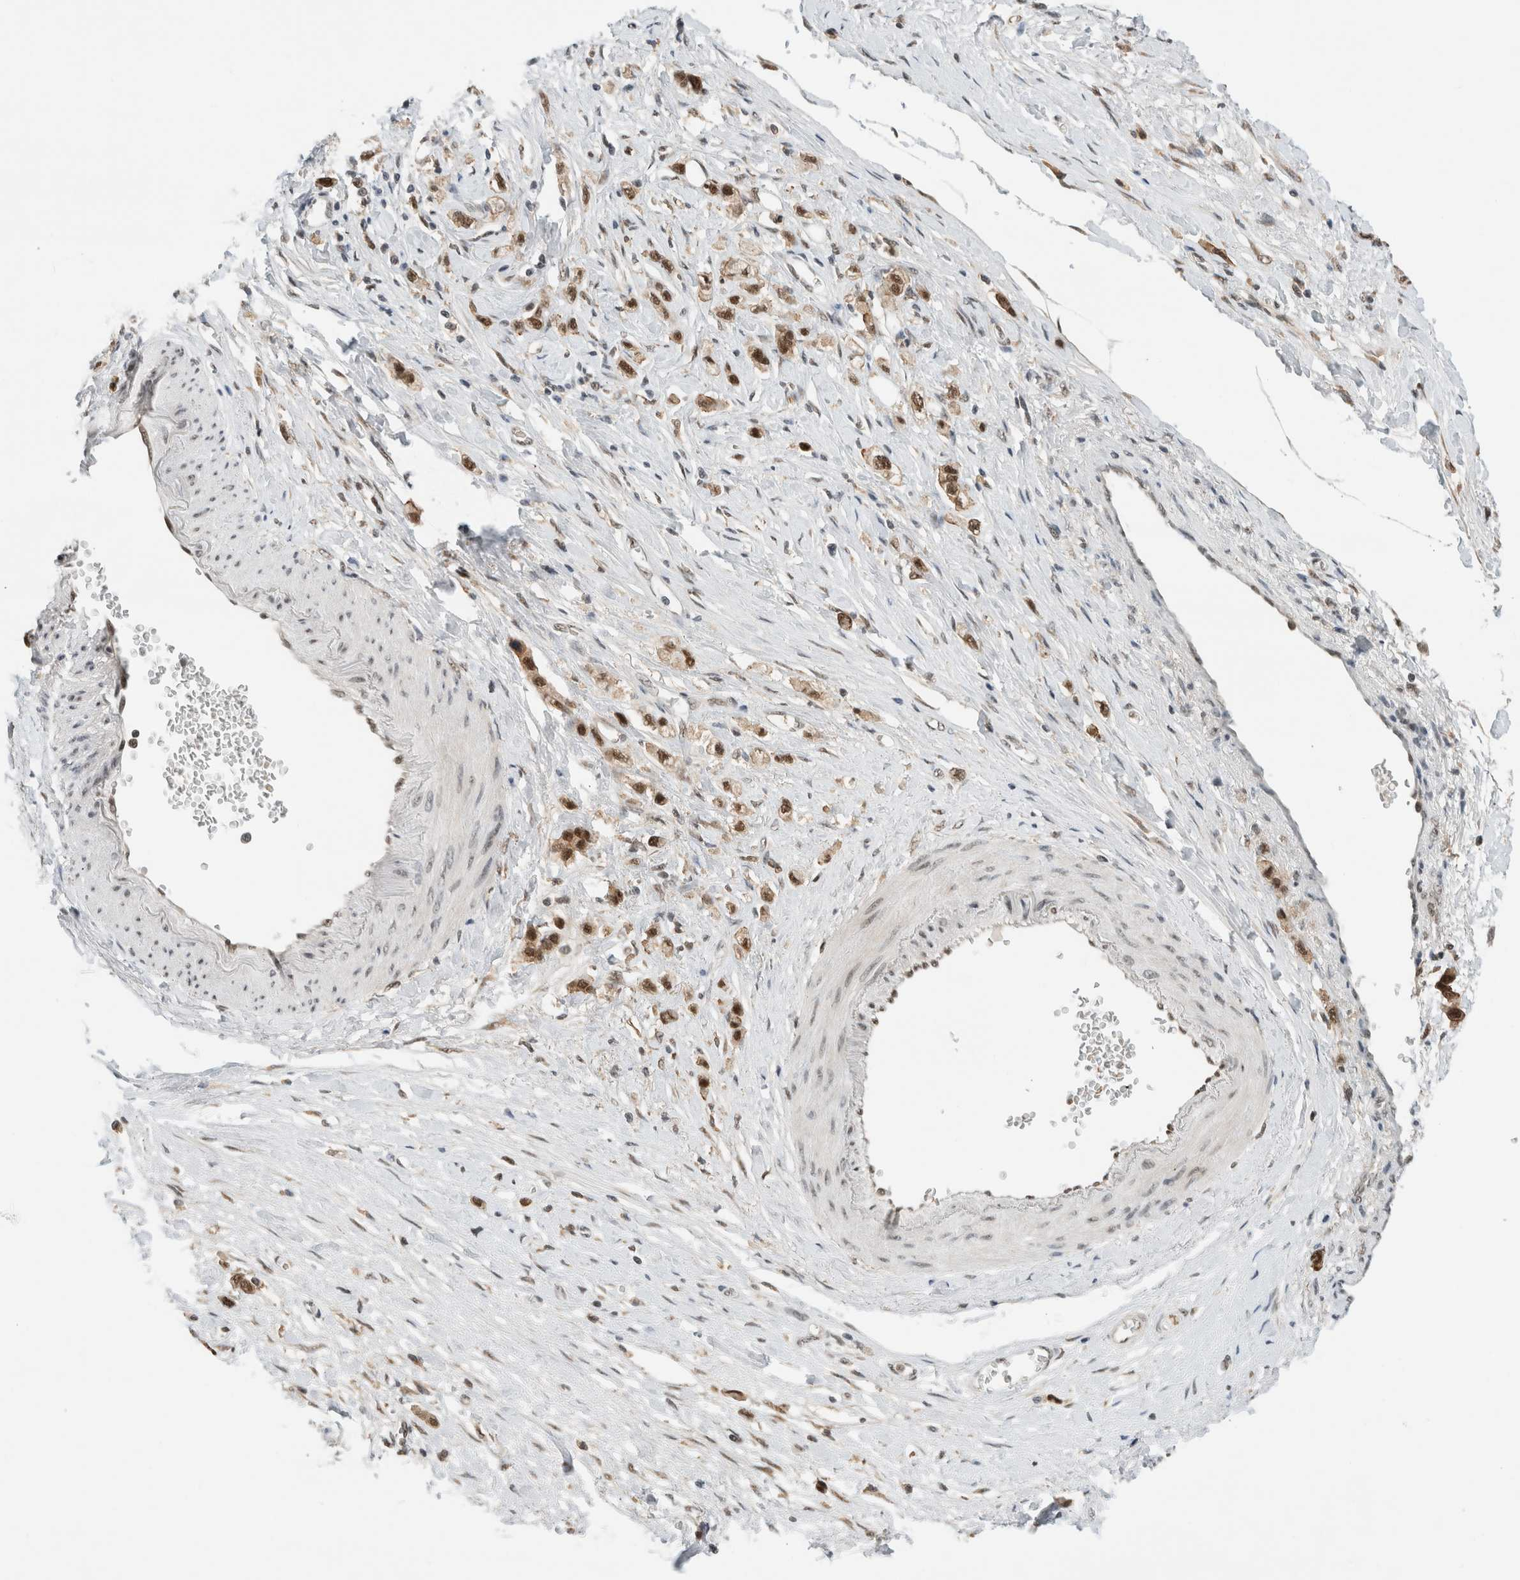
{"staining": {"intensity": "strong", "quantity": ">75%", "location": "nuclear"}, "tissue": "stomach cancer", "cell_type": "Tumor cells", "image_type": "cancer", "snomed": [{"axis": "morphology", "description": "Adenocarcinoma, NOS"}, {"axis": "topography", "description": "Stomach"}], "caption": "Immunohistochemical staining of human adenocarcinoma (stomach) demonstrates high levels of strong nuclear protein positivity in about >75% of tumor cells.", "gene": "NCAPG2", "patient": {"sex": "female", "age": 65}}